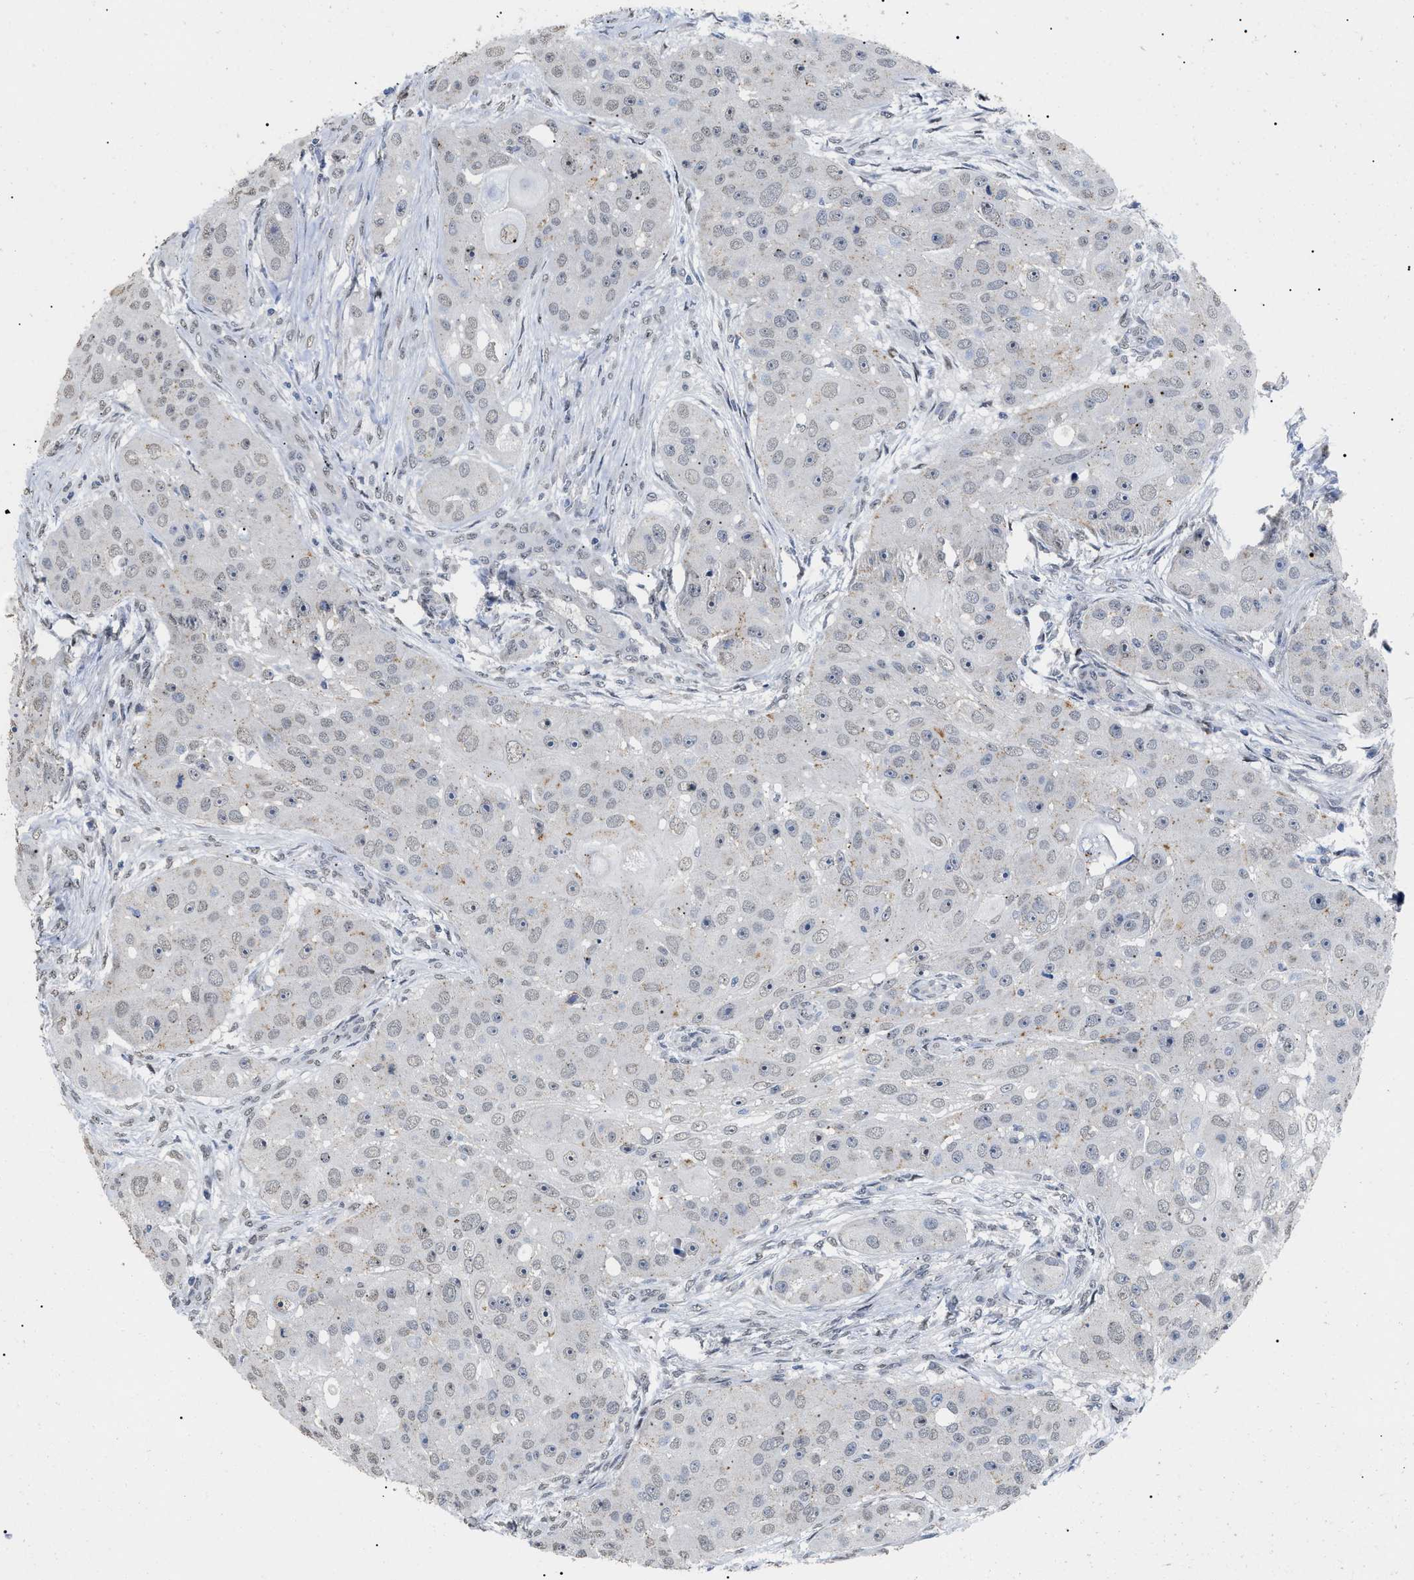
{"staining": {"intensity": "negative", "quantity": "none", "location": "none"}, "tissue": "head and neck cancer", "cell_type": "Tumor cells", "image_type": "cancer", "snomed": [{"axis": "morphology", "description": "Normal tissue, NOS"}, {"axis": "morphology", "description": "Squamous cell carcinoma, NOS"}, {"axis": "topography", "description": "Skeletal muscle"}, {"axis": "topography", "description": "Head-Neck"}], "caption": "An immunohistochemistry (IHC) photomicrograph of head and neck squamous cell carcinoma is shown. There is no staining in tumor cells of head and neck squamous cell carcinoma. (DAB immunohistochemistry with hematoxylin counter stain).", "gene": "SFXN5", "patient": {"sex": "male", "age": 51}}